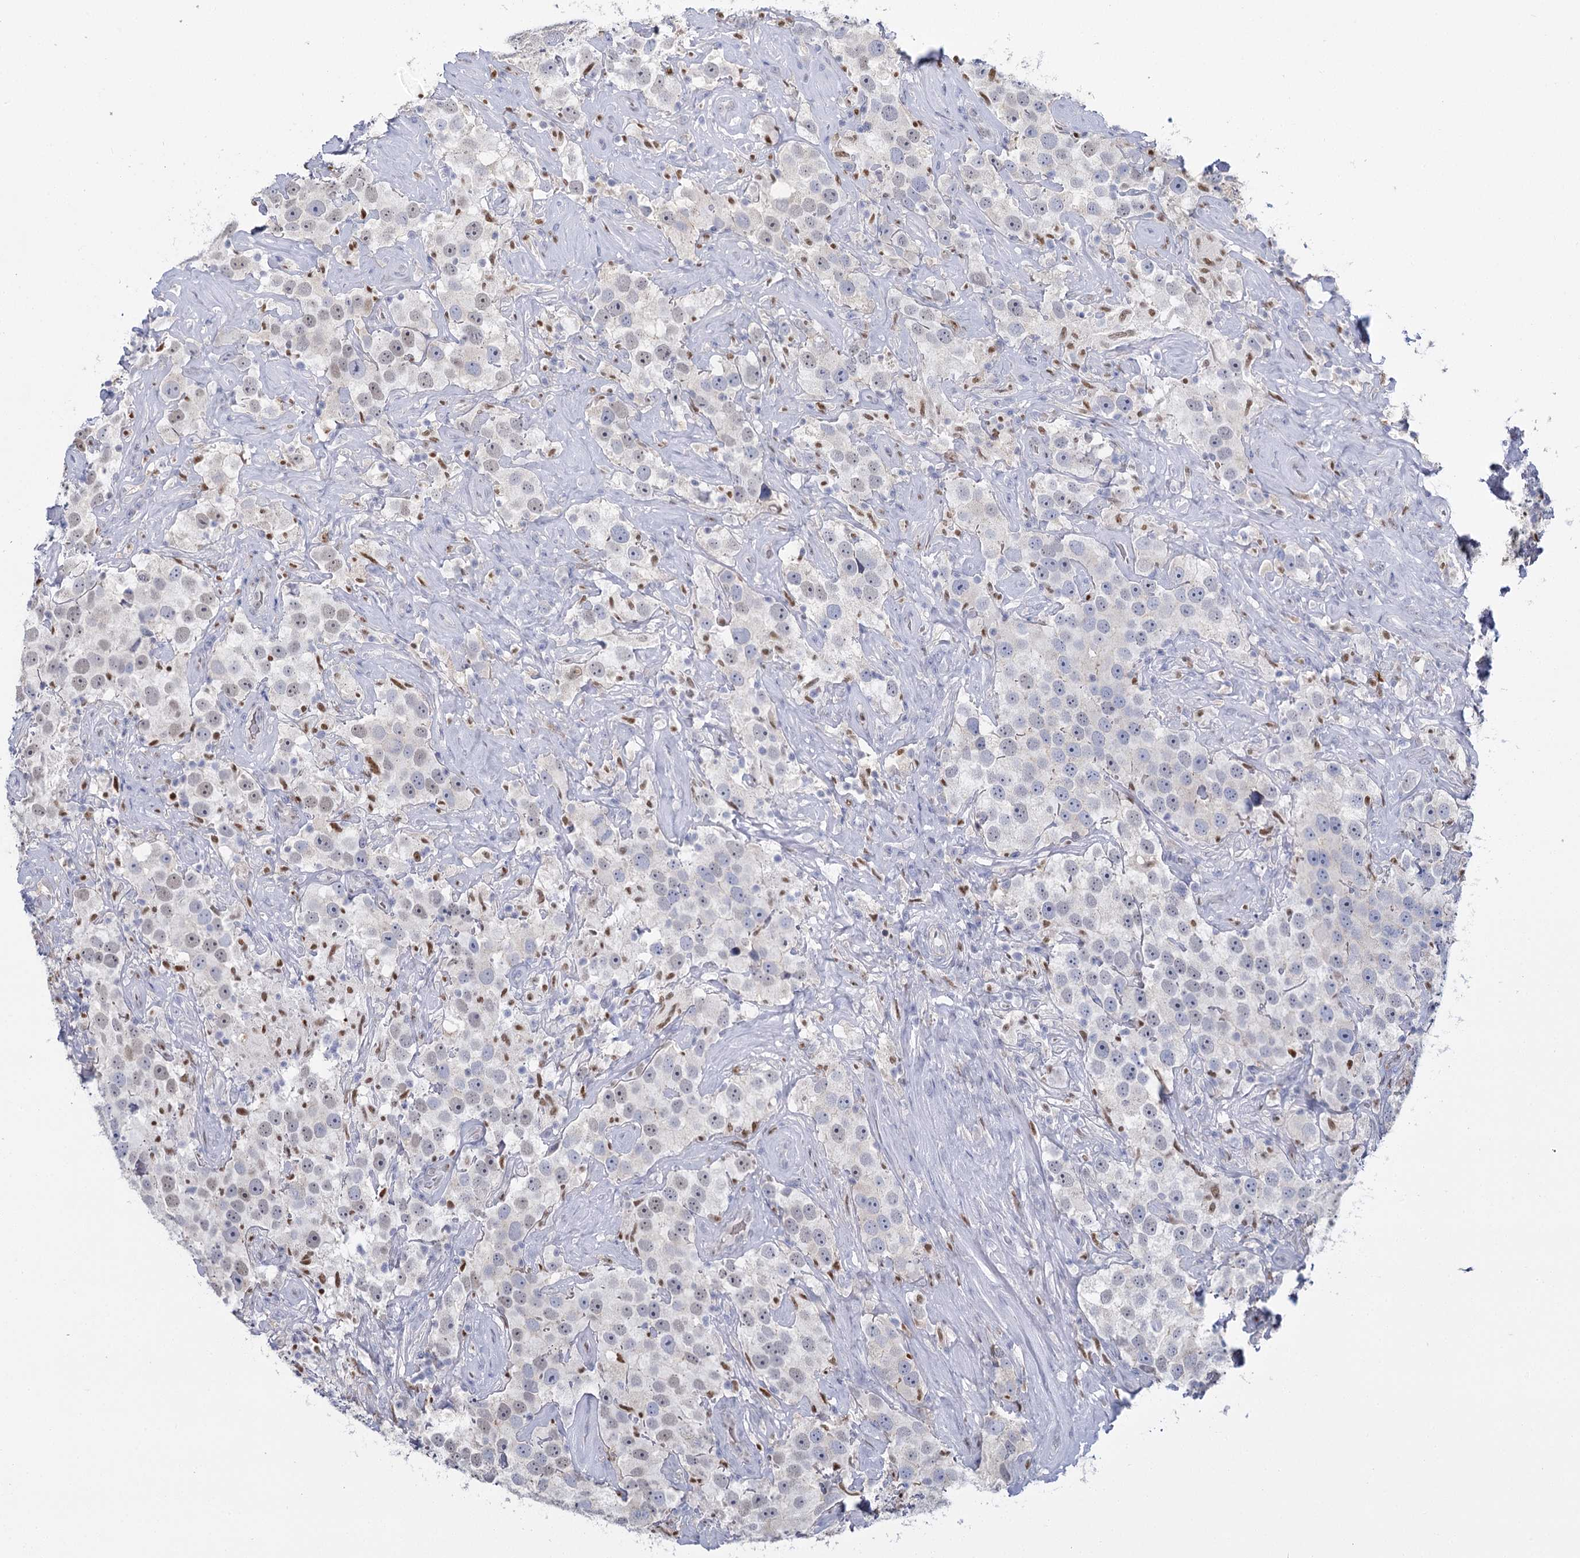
{"staining": {"intensity": "negative", "quantity": "none", "location": "none"}, "tissue": "testis cancer", "cell_type": "Tumor cells", "image_type": "cancer", "snomed": [{"axis": "morphology", "description": "Seminoma, NOS"}, {"axis": "topography", "description": "Testis"}], "caption": "A histopathology image of human testis cancer (seminoma) is negative for staining in tumor cells.", "gene": "IGSF3", "patient": {"sex": "male", "age": 49}}